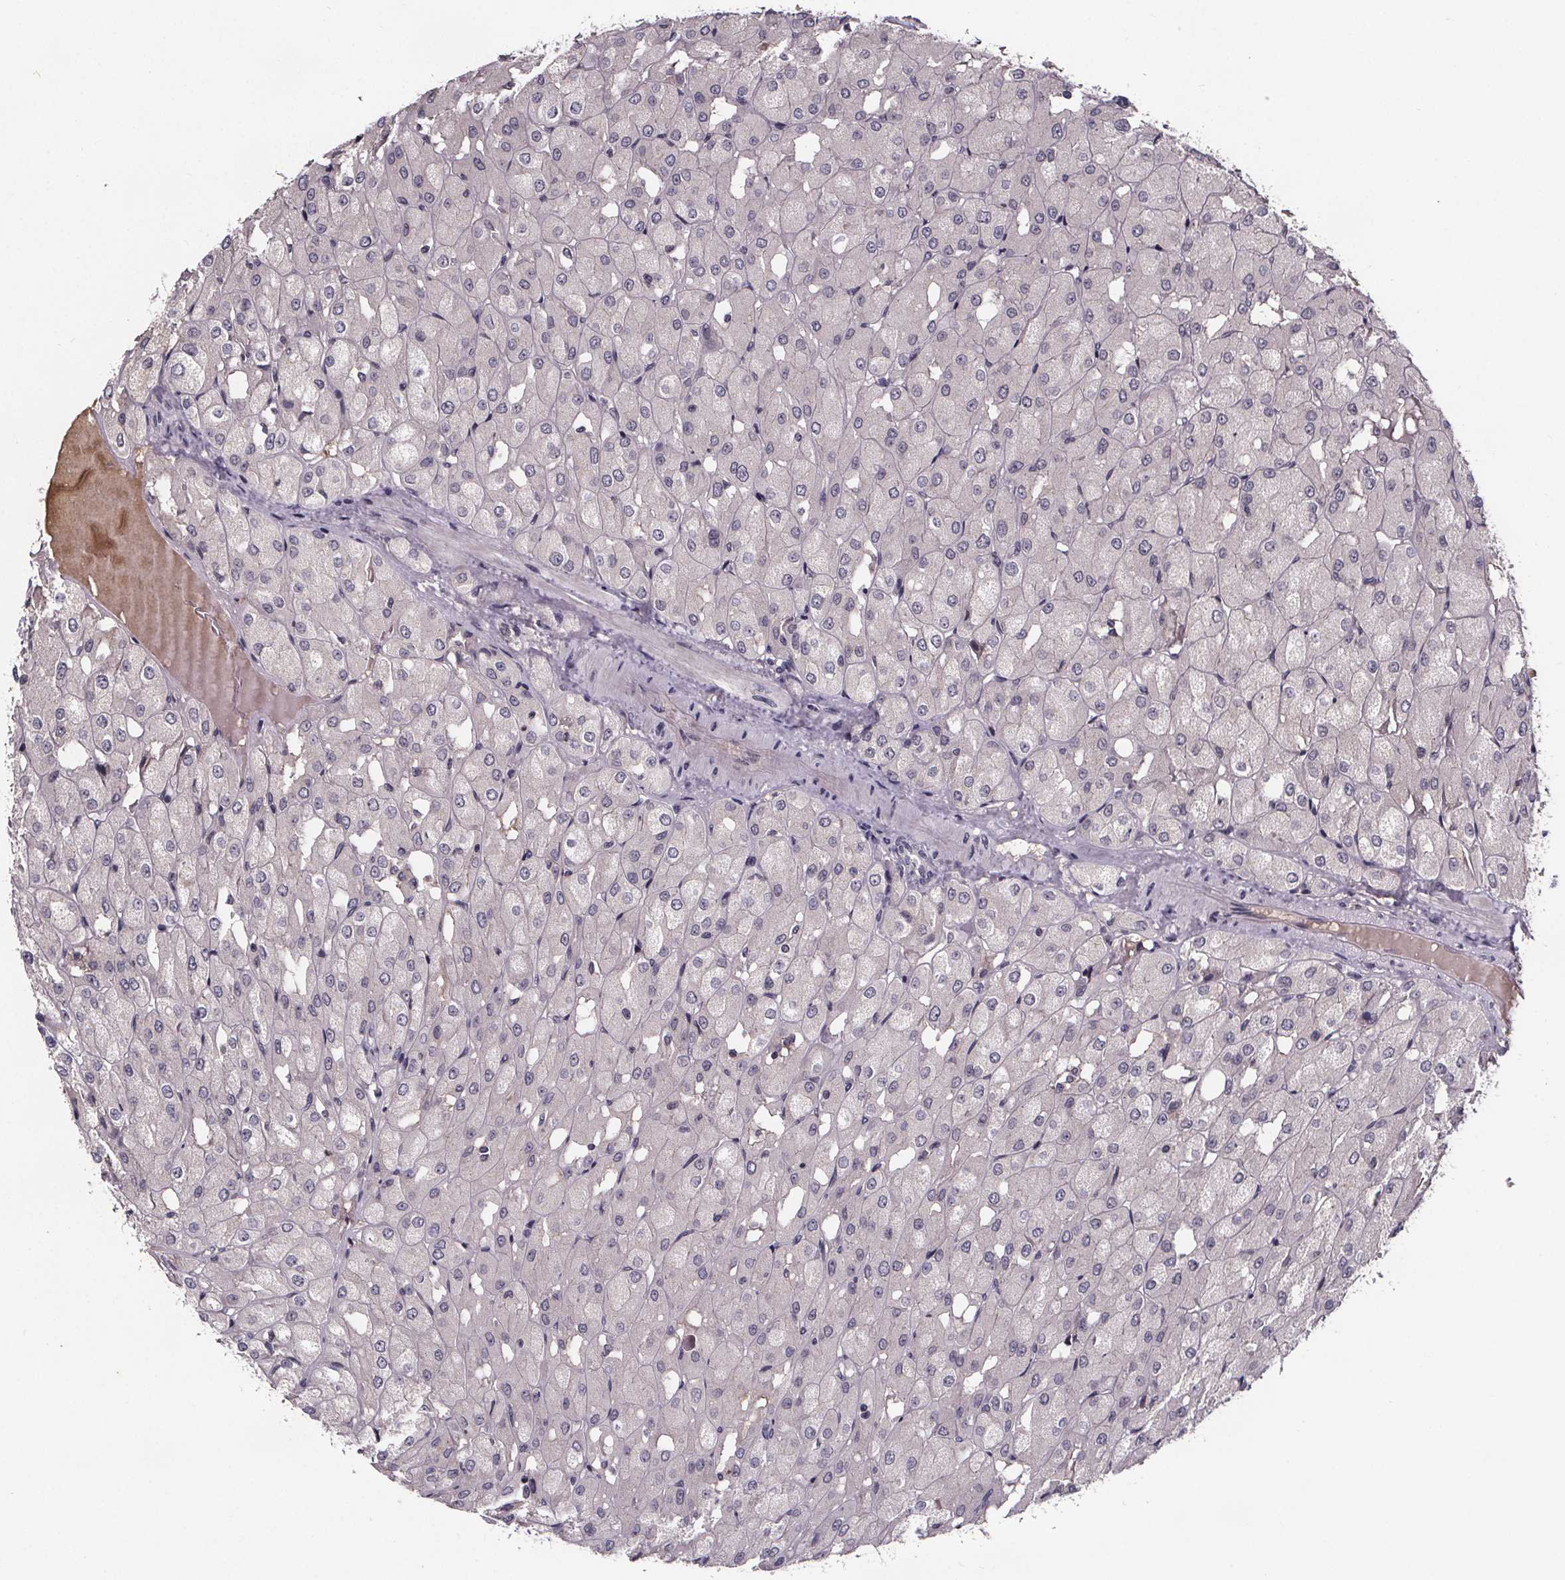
{"staining": {"intensity": "negative", "quantity": "none", "location": "none"}, "tissue": "renal cancer", "cell_type": "Tumor cells", "image_type": "cancer", "snomed": [{"axis": "morphology", "description": "Adenocarcinoma, NOS"}, {"axis": "topography", "description": "Kidney"}], "caption": "Immunohistochemistry histopathology image of neoplastic tissue: human renal cancer stained with DAB (3,3'-diaminobenzidine) displays no significant protein staining in tumor cells.", "gene": "NPHP4", "patient": {"sex": "male", "age": 72}}